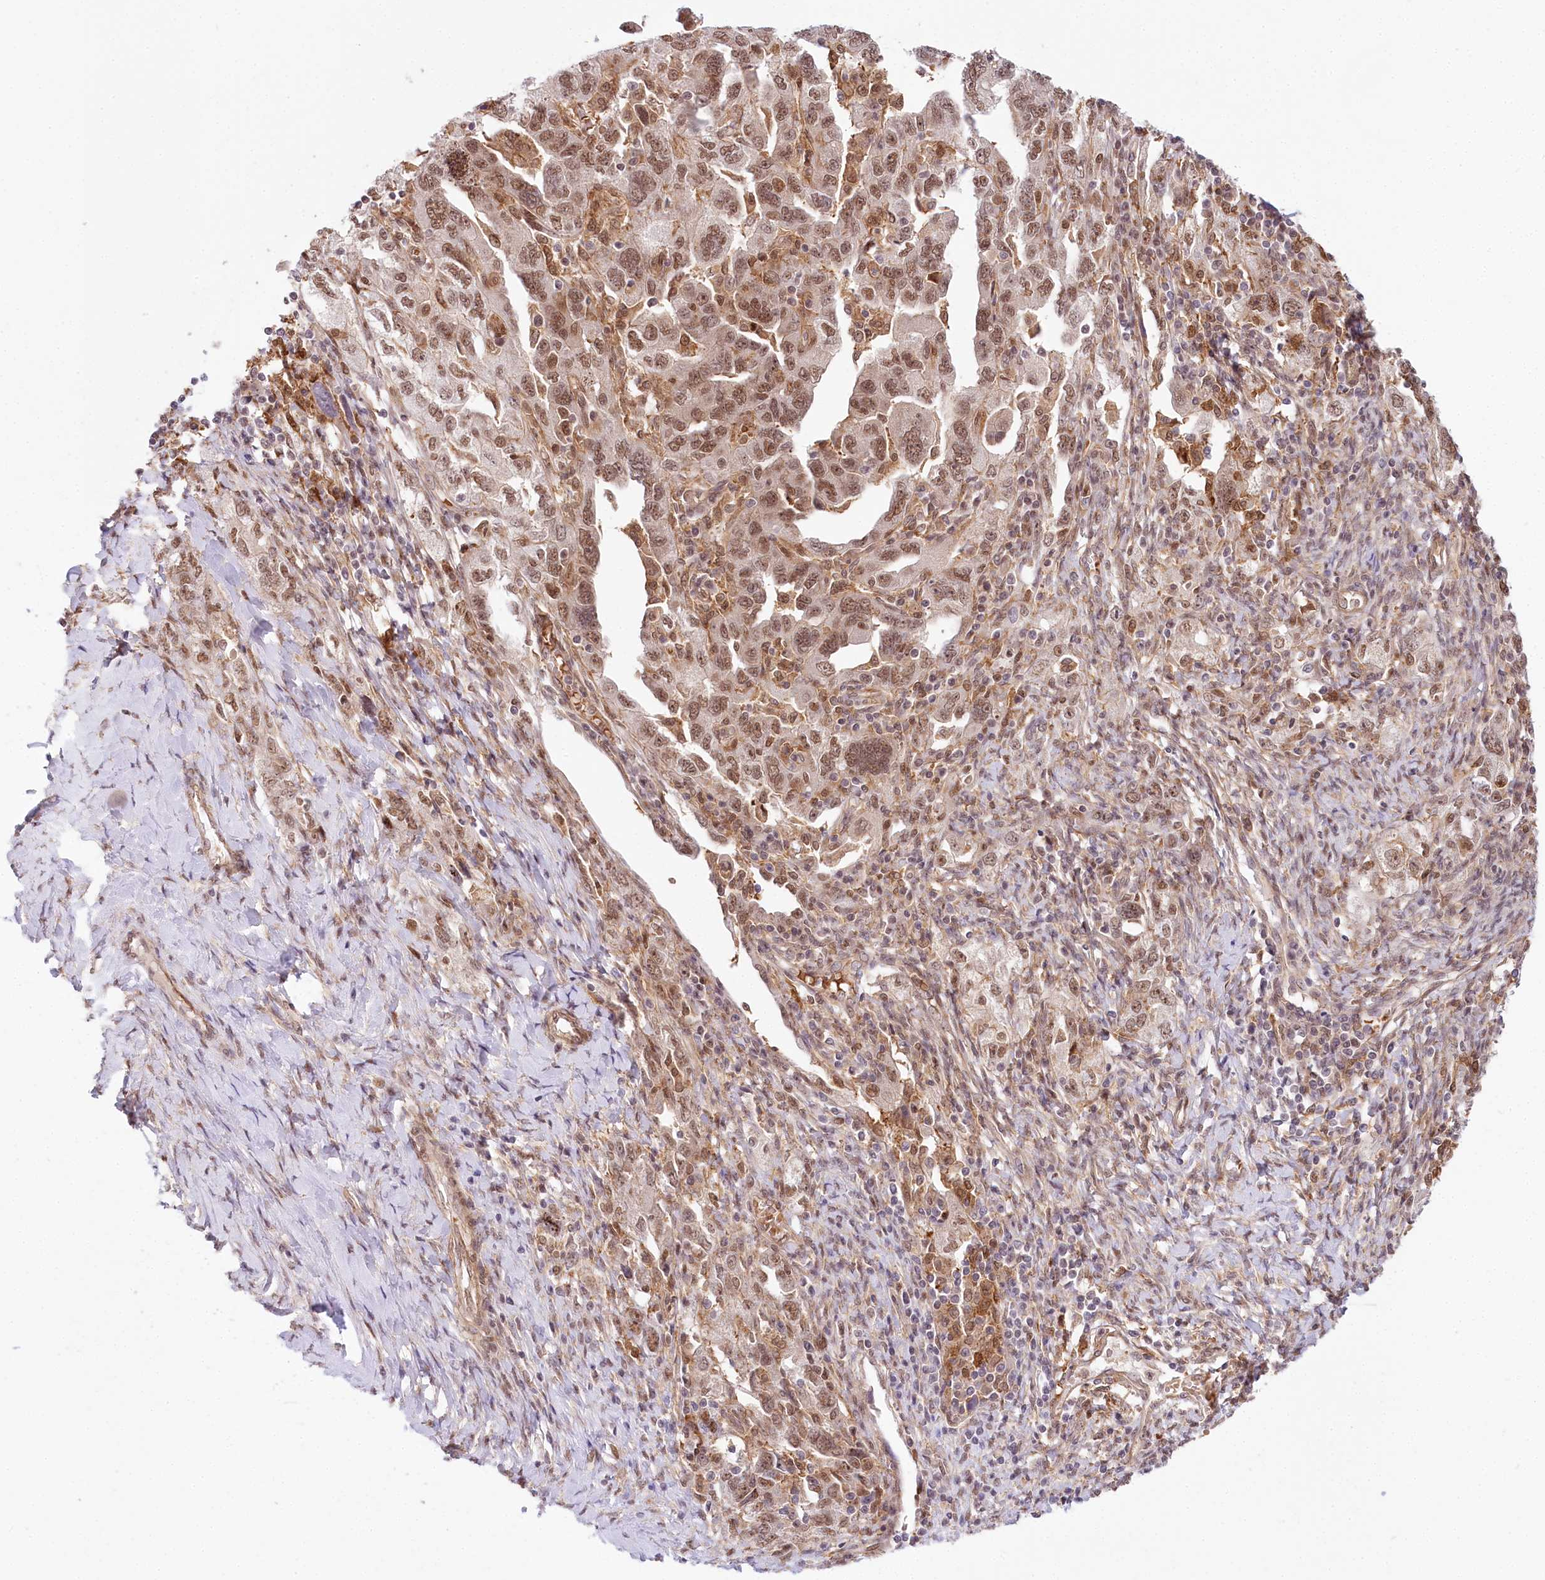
{"staining": {"intensity": "moderate", "quantity": ">75%", "location": "nuclear"}, "tissue": "ovarian cancer", "cell_type": "Tumor cells", "image_type": "cancer", "snomed": [{"axis": "morphology", "description": "Carcinoma, NOS"}, {"axis": "morphology", "description": "Cystadenocarcinoma, serous, NOS"}, {"axis": "topography", "description": "Ovary"}], "caption": "This micrograph exhibits immunohistochemistry staining of human ovarian cancer (serous cystadenocarcinoma), with medium moderate nuclear positivity in about >75% of tumor cells.", "gene": "TUBGCP2", "patient": {"sex": "female", "age": 69}}